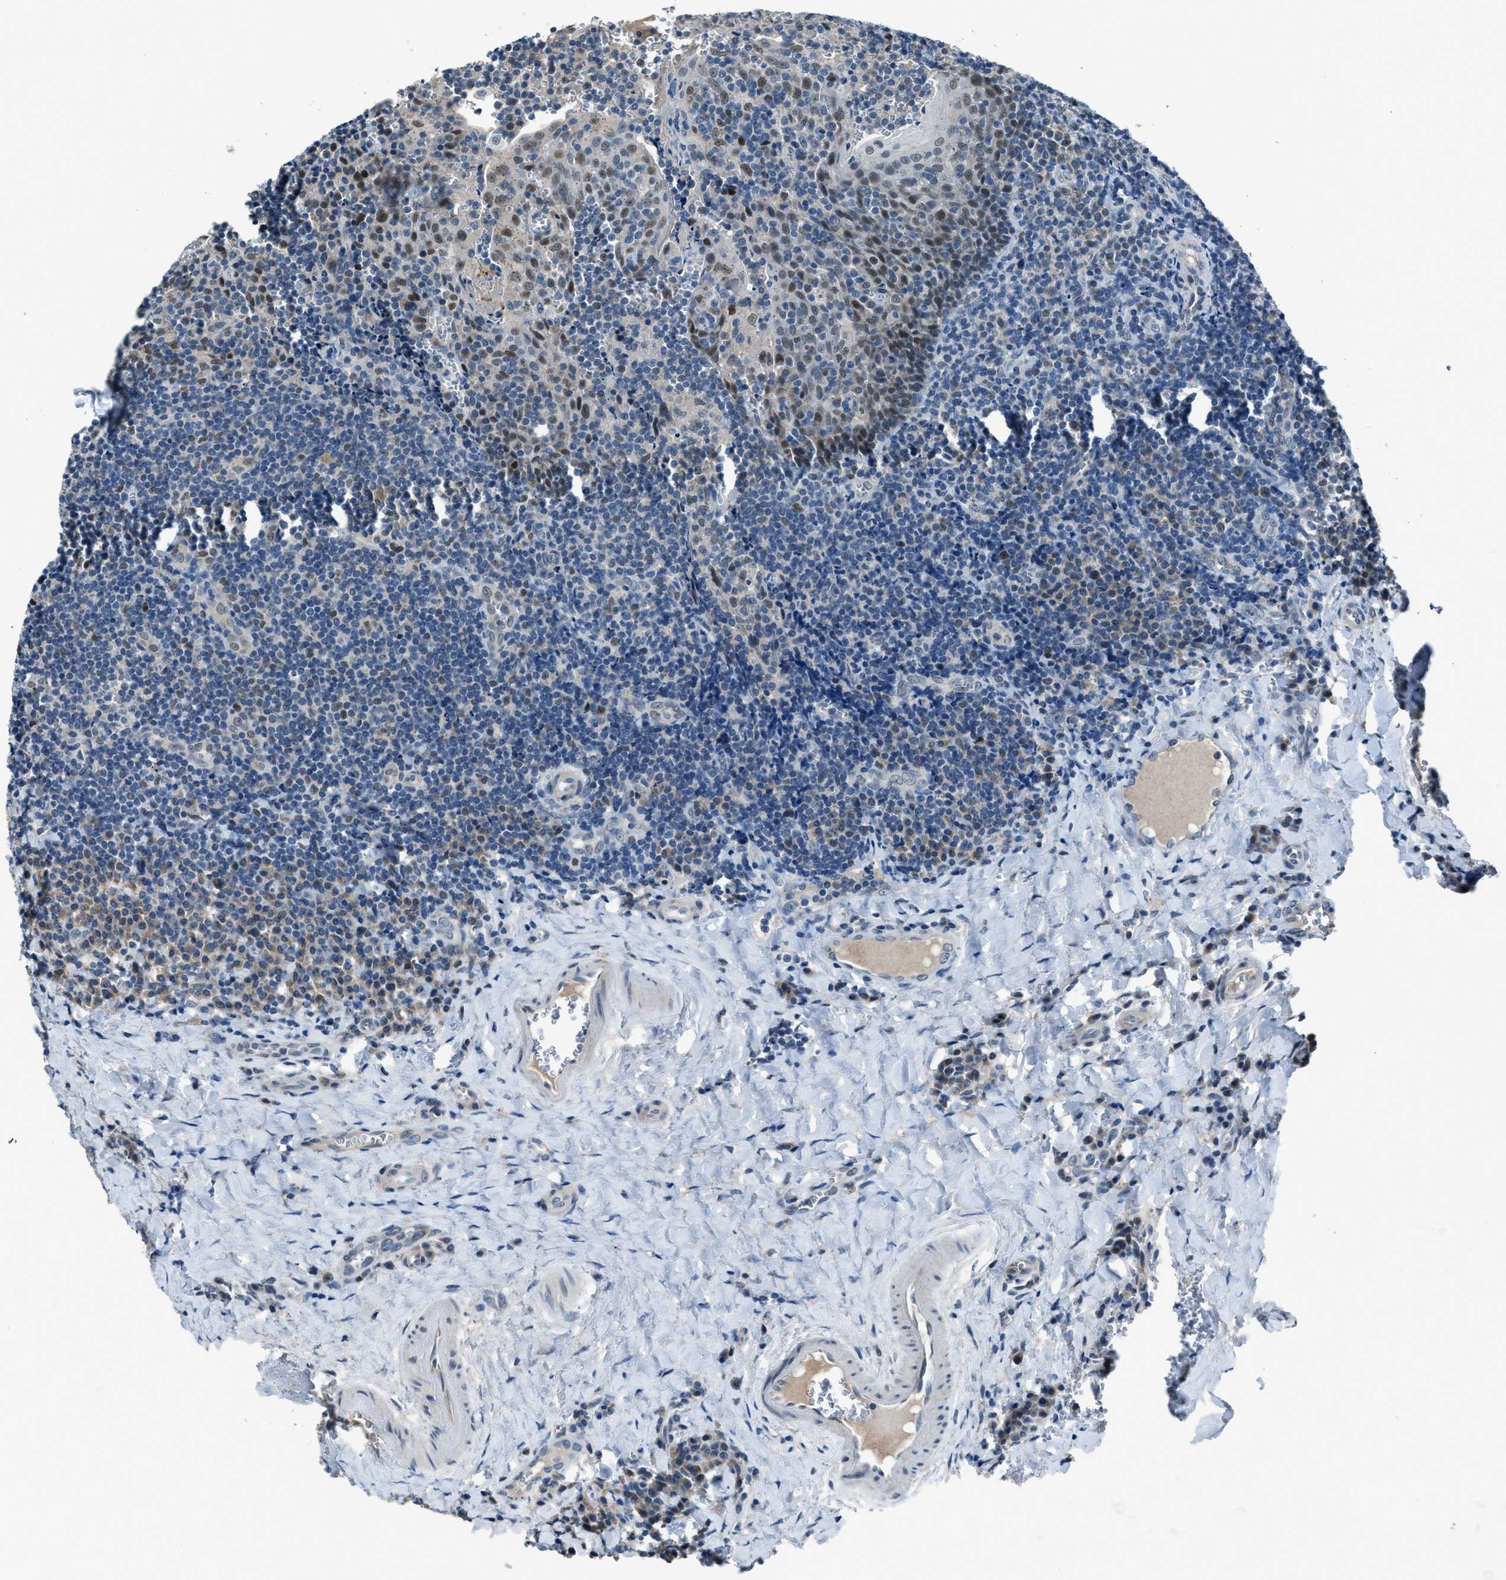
{"staining": {"intensity": "moderate", "quantity": "25%-75%", "location": "nuclear"}, "tissue": "tonsil", "cell_type": "Germinal center cells", "image_type": "normal", "snomed": [{"axis": "morphology", "description": "Normal tissue, NOS"}, {"axis": "morphology", "description": "Inflammation, NOS"}, {"axis": "topography", "description": "Tonsil"}], "caption": "Immunohistochemistry (IHC) image of normal tonsil: tonsil stained using immunohistochemistry (IHC) exhibits medium levels of moderate protein expression localized specifically in the nuclear of germinal center cells, appearing as a nuclear brown color.", "gene": "DUSP19", "patient": {"sex": "female", "age": 31}}